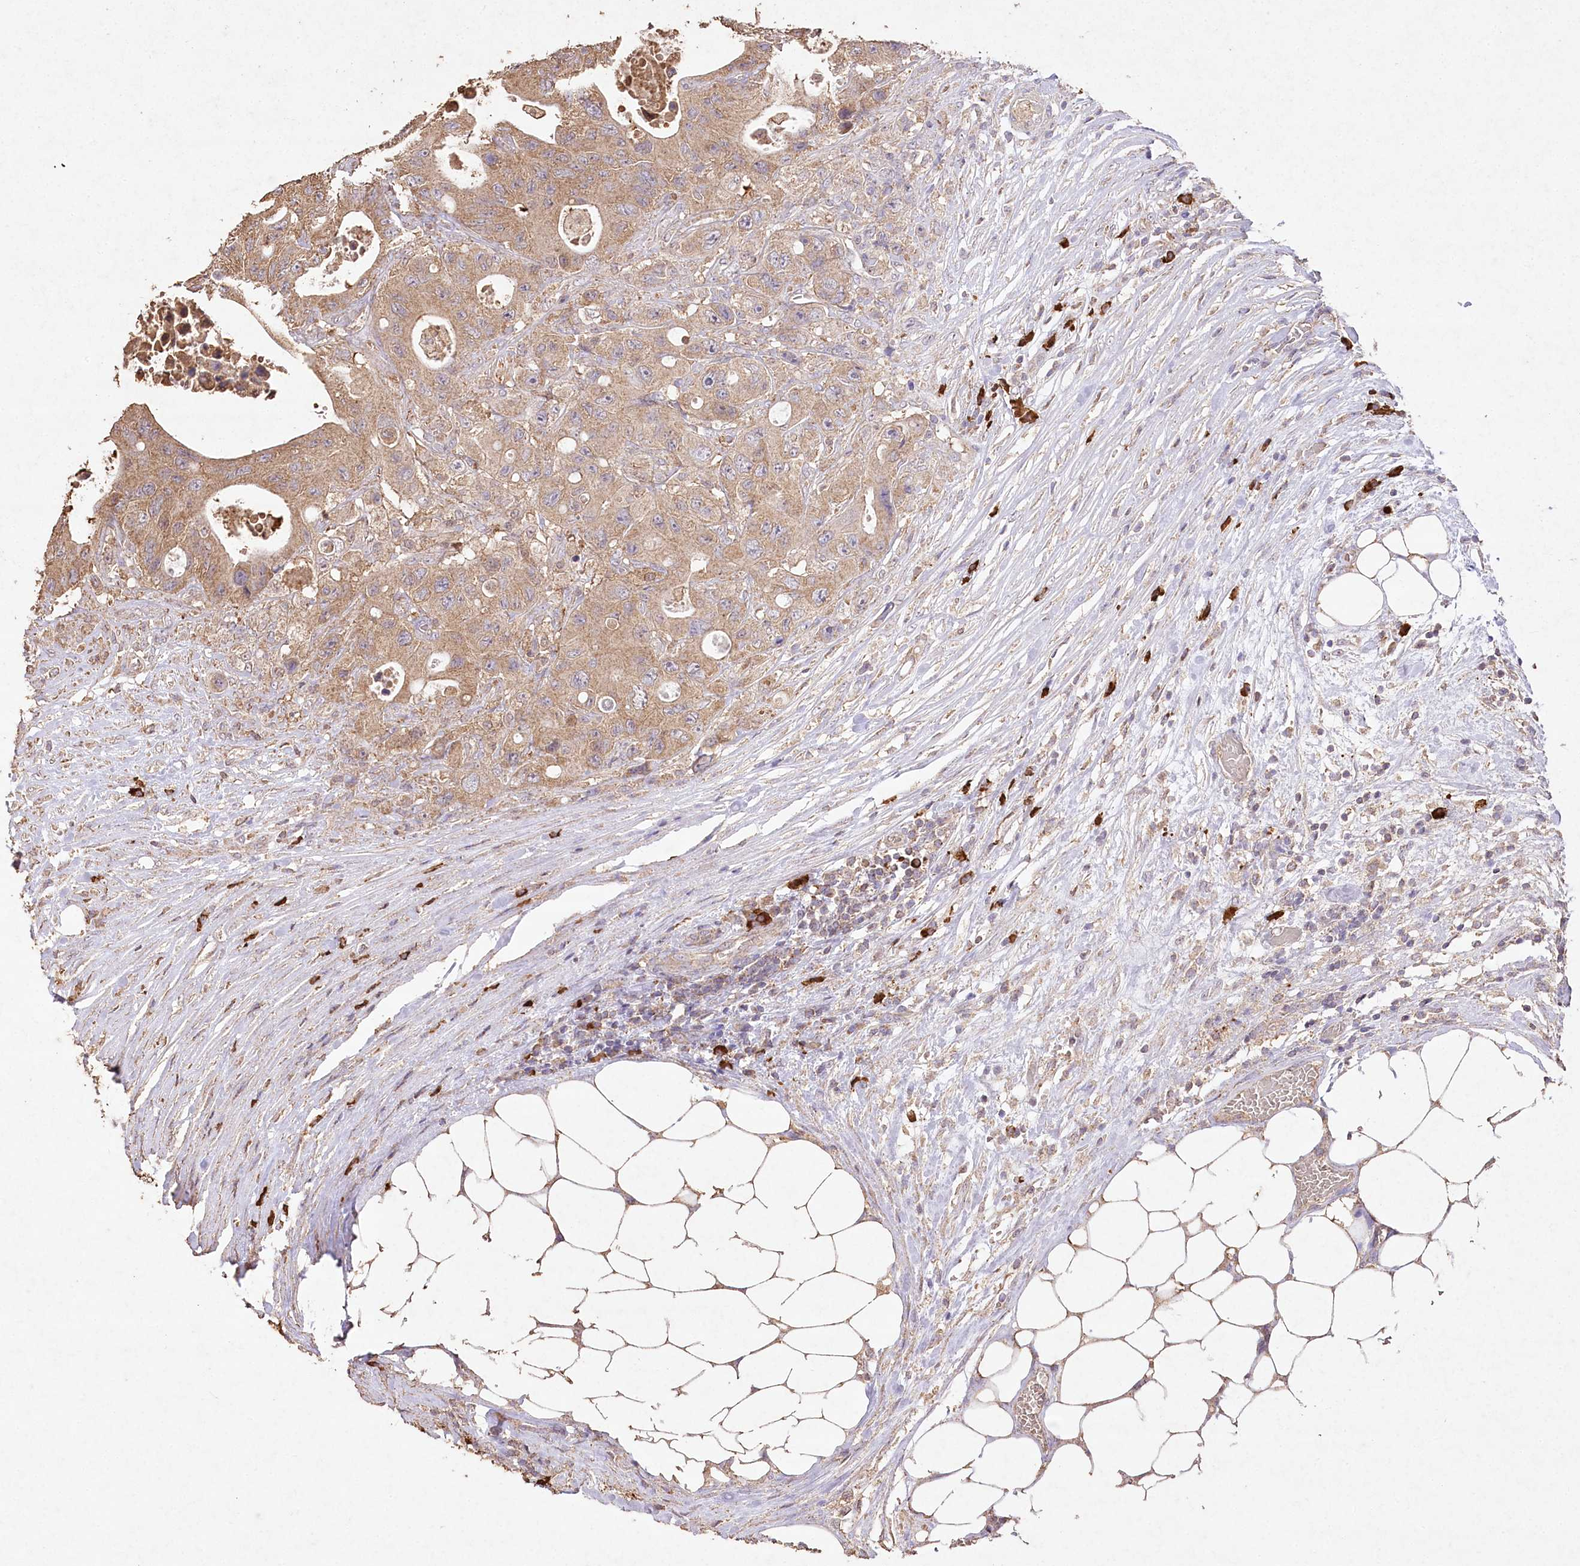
{"staining": {"intensity": "moderate", "quantity": ">75%", "location": "cytoplasmic/membranous"}, "tissue": "colorectal cancer", "cell_type": "Tumor cells", "image_type": "cancer", "snomed": [{"axis": "morphology", "description": "Adenocarcinoma, NOS"}, {"axis": "topography", "description": "Colon"}], "caption": "IHC of human colorectal adenocarcinoma shows medium levels of moderate cytoplasmic/membranous expression in approximately >75% of tumor cells.", "gene": "IREB2", "patient": {"sex": "female", "age": 46}}